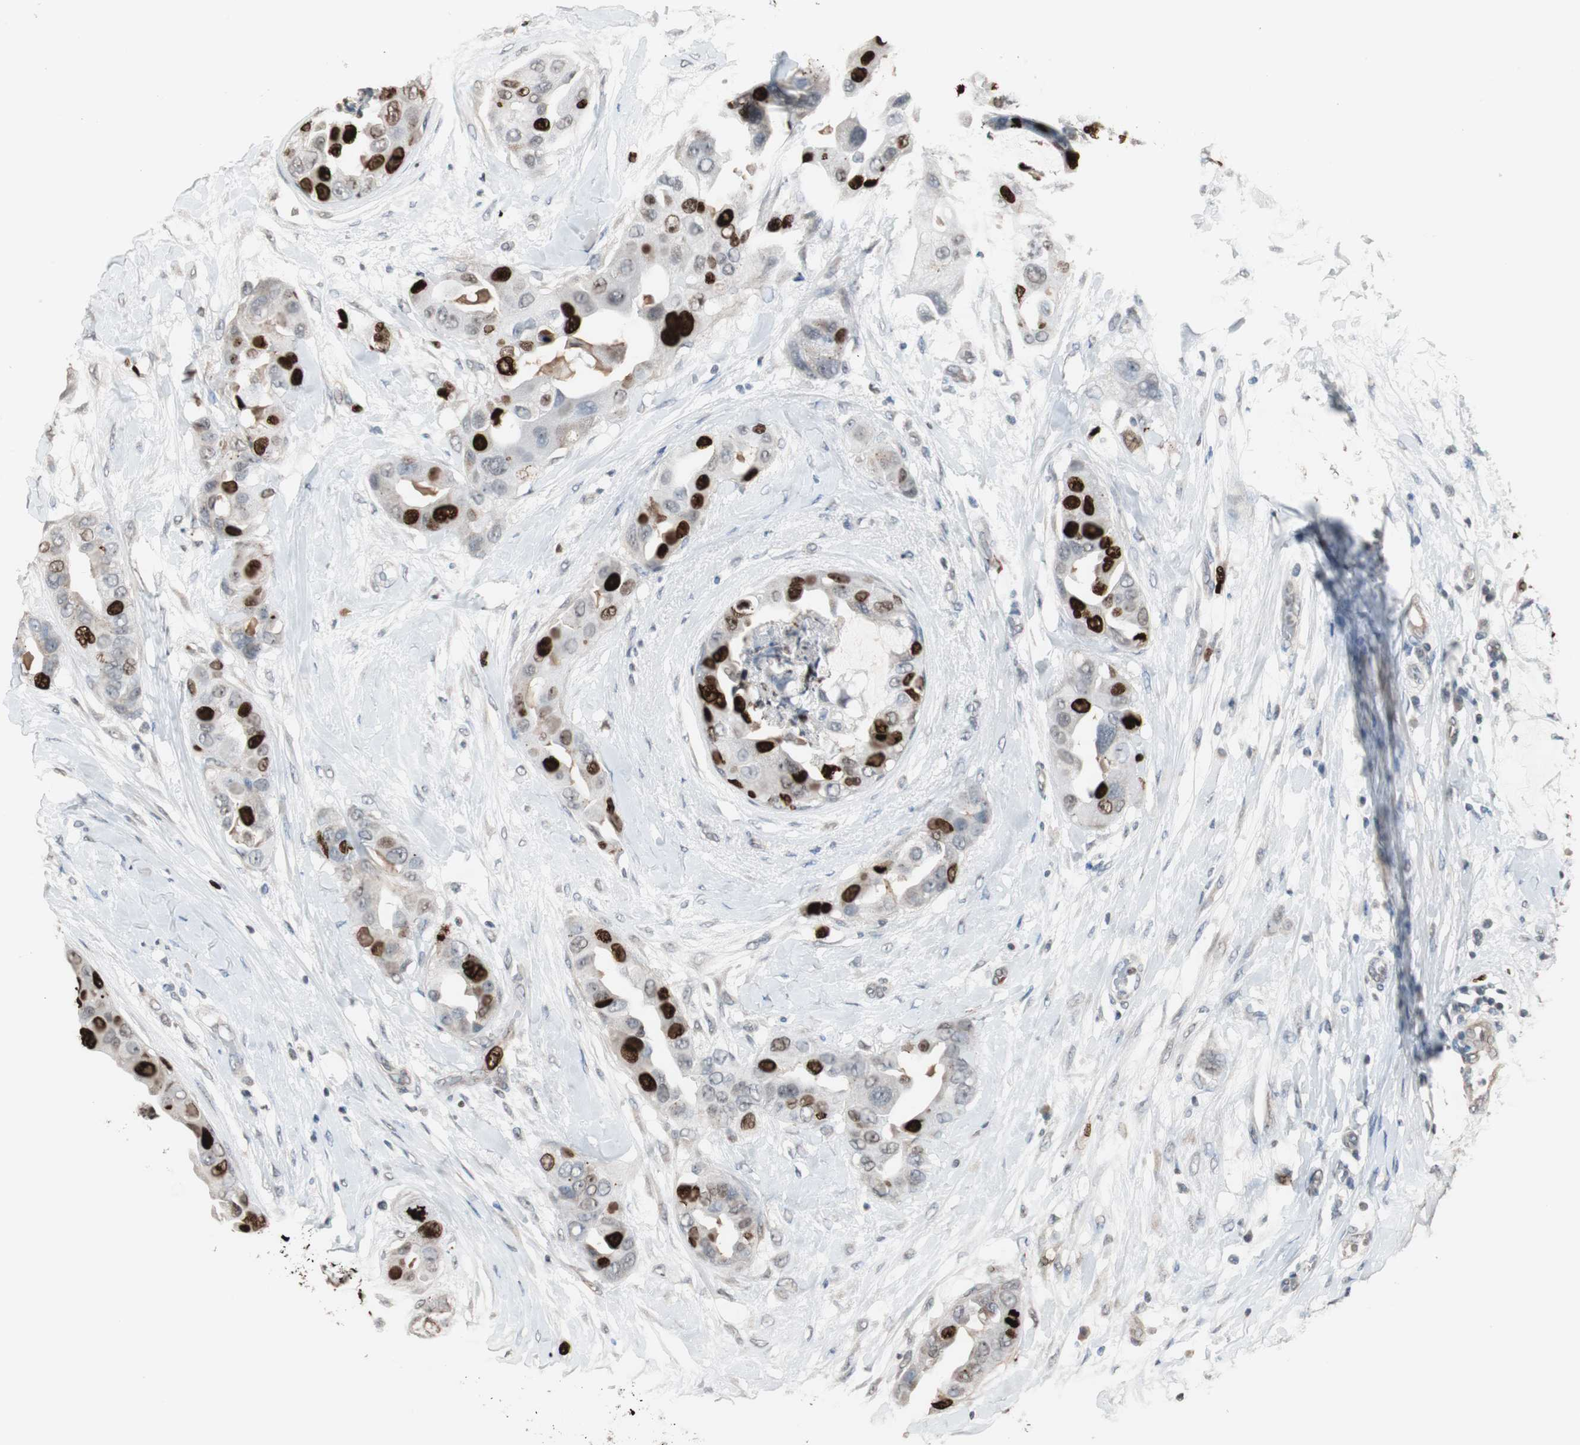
{"staining": {"intensity": "strong", "quantity": "25%-75%", "location": "nuclear"}, "tissue": "breast cancer", "cell_type": "Tumor cells", "image_type": "cancer", "snomed": [{"axis": "morphology", "description": "Duct carcinoma"}, {"axis": "topography", "description": "Breast"}], "caption": "Protein staining by immunohistochemistry (IHC) exhibits strong nuclear positivity in approximately 25%-75% of tumor cells in breast infiltrating ductal carcinoma.", "gene": "TOP2A", "patient": {"sex": "female", "age": 40}}